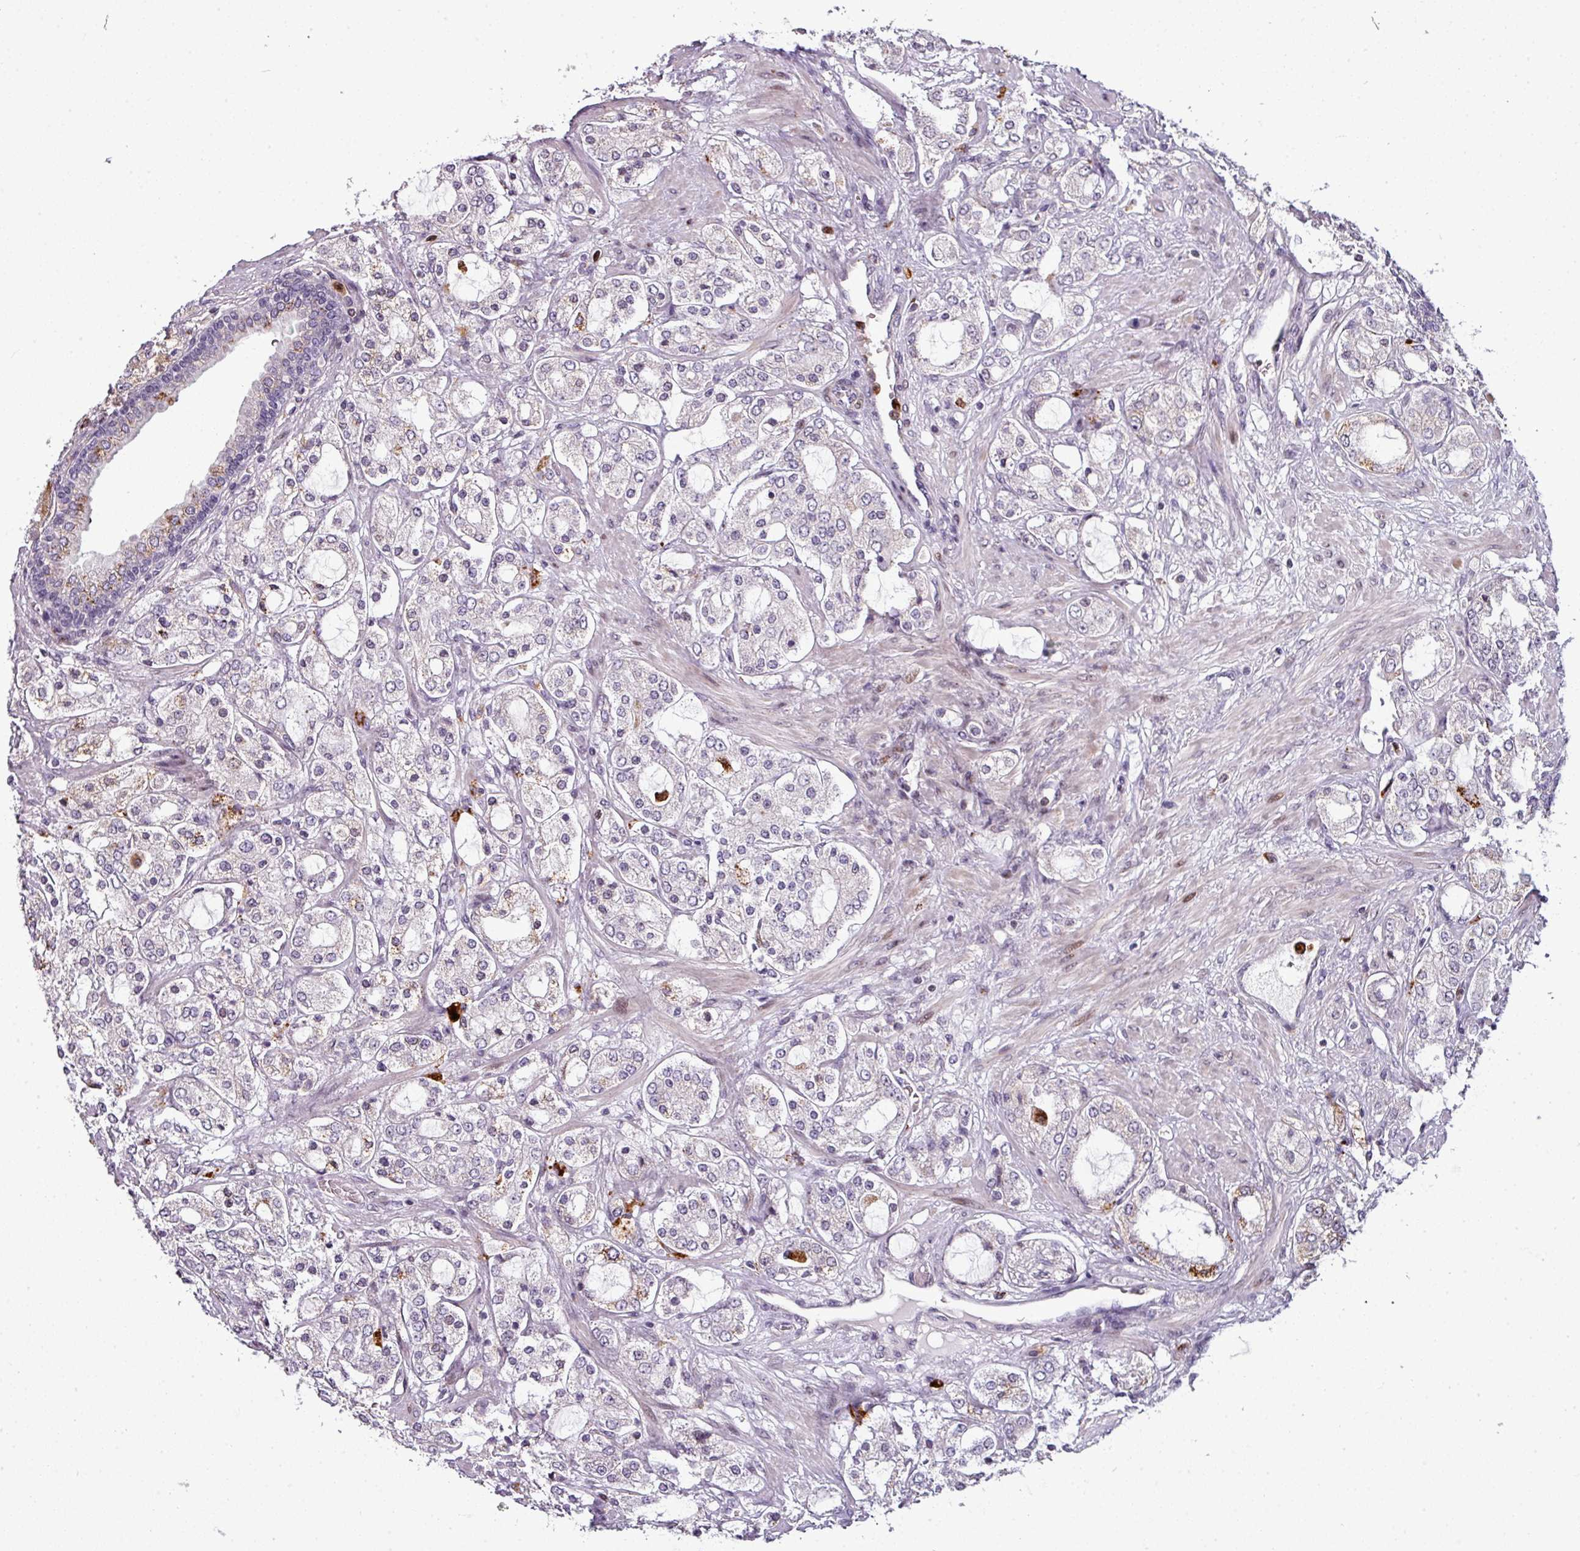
{"staining": {"intensity": "negative", "quantity": "none", "location": "none"}, "tissue": "prostate cancer", "cell_type": "Tumor cells", "image_type": "cancer", "snomed": [{"axis": "morphology", "description": "Adenocarcinoma, High grade"}, {"axis": "topography", "description": "Prostate"}], "caption": "High magnification brightfield microscopy of adenocarcinoma (high-grade) (prostate) stained with DAB (brown) and counterstained with hematoxylin (blue): tumor cells show no significant positivity. (Immunohistochemistry (ihc), brightfield microscopy, high magnification).", "gene": "TMEFF1", "patient": {"sex": "male", "age": 64}}